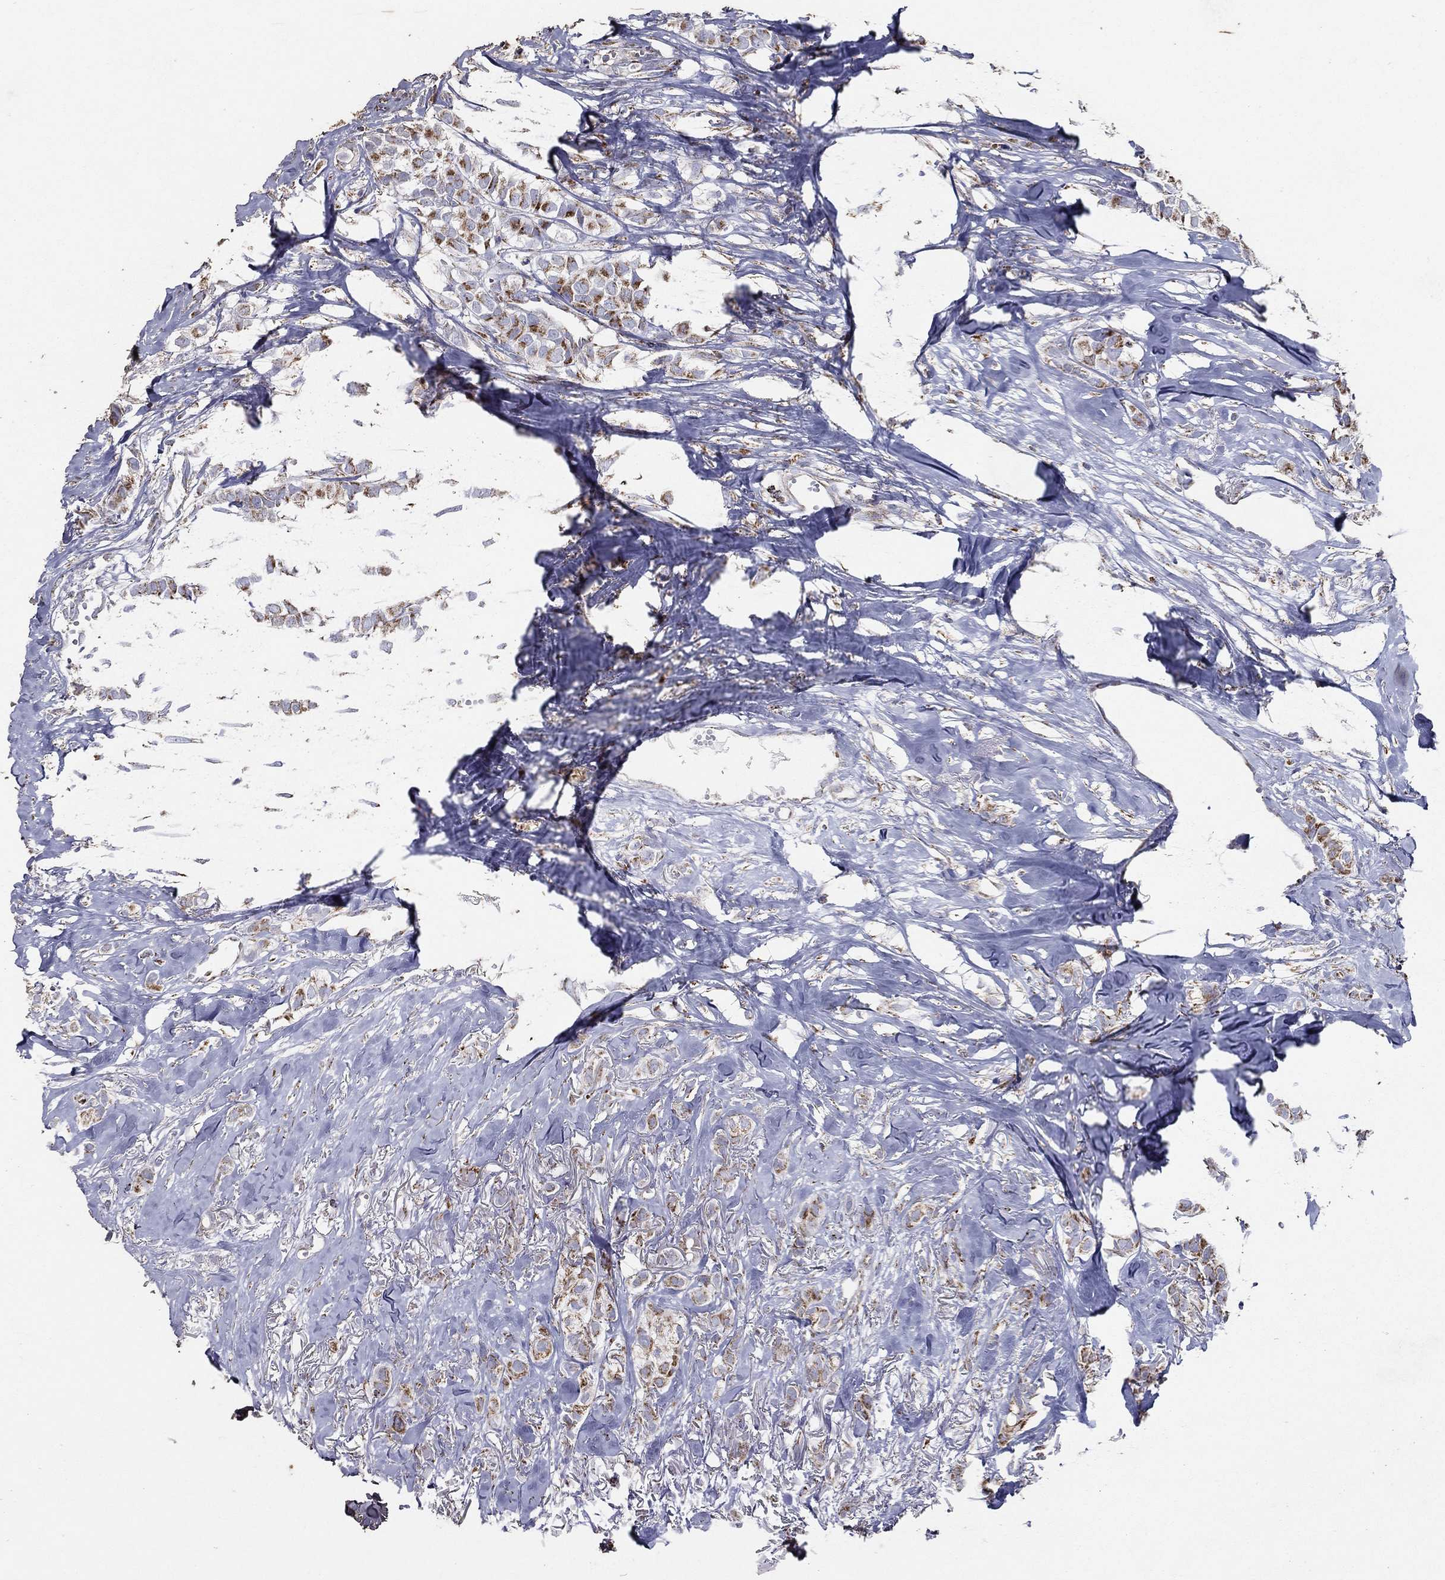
{"staining": {"intensity": "moderate", "quantity": "<25%", "location": "cytoplasmic/membranous"}, "tissue": "breast cancer", "cell_type": "Tumor cells", "image_type": "cancer", "snomed": [{"axis": "morphology", "description": "Duct carcinoma"}, {"axis": "topography", "description": "Breast"}], "caption": "Moderate cytoplasmic/membranous protein expression is seen in approximately <25% of tumor cells in infiltrating ductal carcinoma (breast). (IHC, brightfield microscopy, high magnification).", "gene": "SFXN1", "patient": {"sex": "female", "age": 85}}